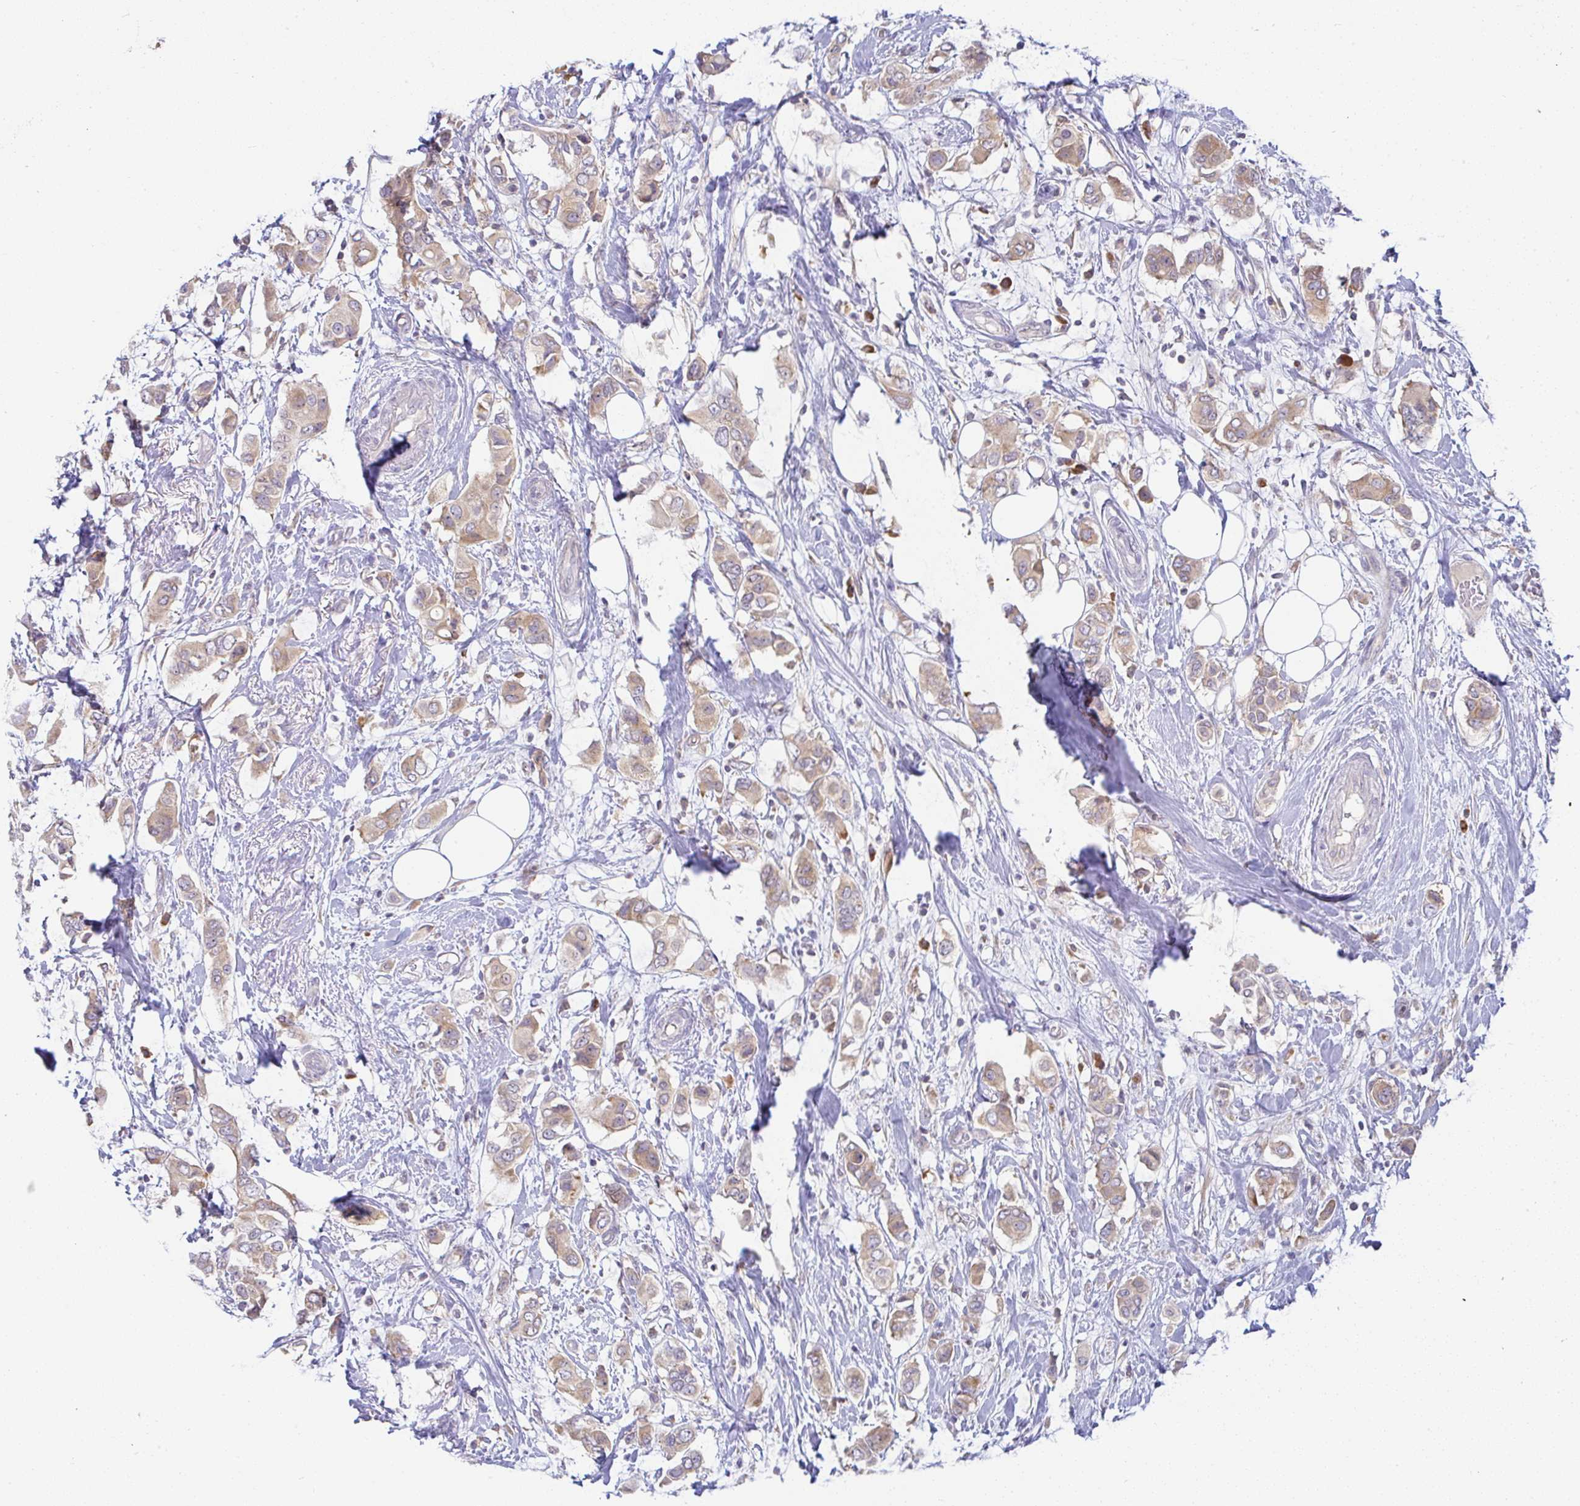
{"staining": {"intensity": "weak", "quantity": ">75%", "location": "cytoplasmic/membranous"}, "tissue": "breast cancer", "cell_type": "Tumor cells", "image_type": "cancer", "snomed": [{"axis": "morphology", "description": "Lobular carcinoma"}, {"axis": "topography", "description": "Breast"}], "caption": "Approximately >75% of tumor cells in breast cancer exhibit weak cytoplasmic/membranous protein staining as visualized by brown immunohistochemical staining.", "gene": "DERL2", "patient": {"sex": "female", "age": 51}}